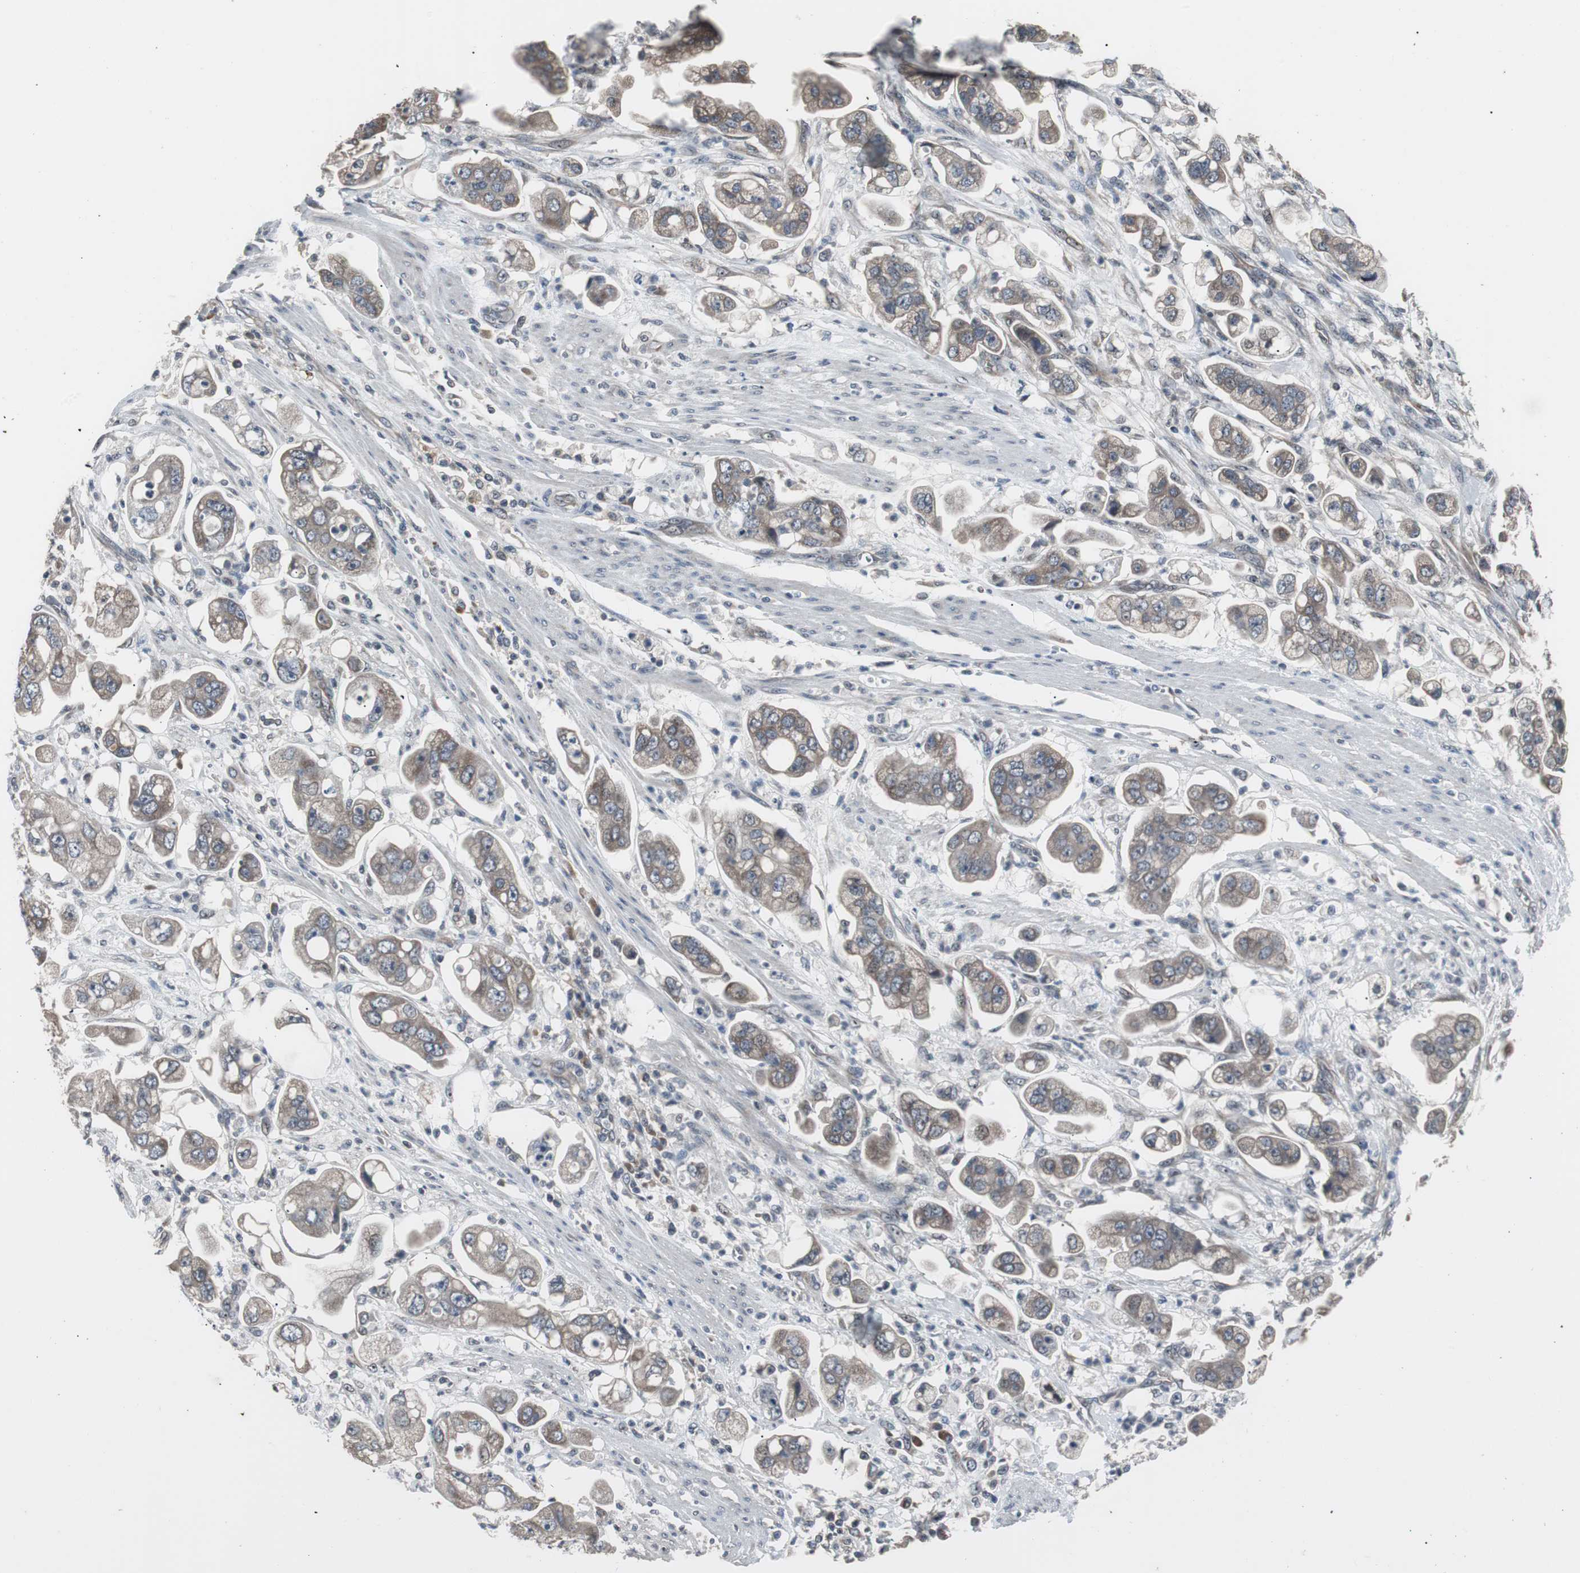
{"staining": {"intensity": "moderate", "quantity": ">75%", "location": "cytoplasmic/membranous"}, "tissue": "stomach cancer", "cell_type": "Tumor cells", "image_type": "cancer", "snomed": [{"axis": "morphology", "description": "Adenocarcinoma, NOS"}, {"axis": "topography", "description": "Stomach"}], "caption": "IHC image of neoplastic tissue: stomach adenocarcinoma stained using IHC shows medium levels of moderate protein expression localized specifically in the cytoplasmic/membranous of tumor cells, appearing as a cytoplasmic/membranous brown color.", "gene": "ZMPSTE24", "patient": {"sex": "male", "age": 62}}